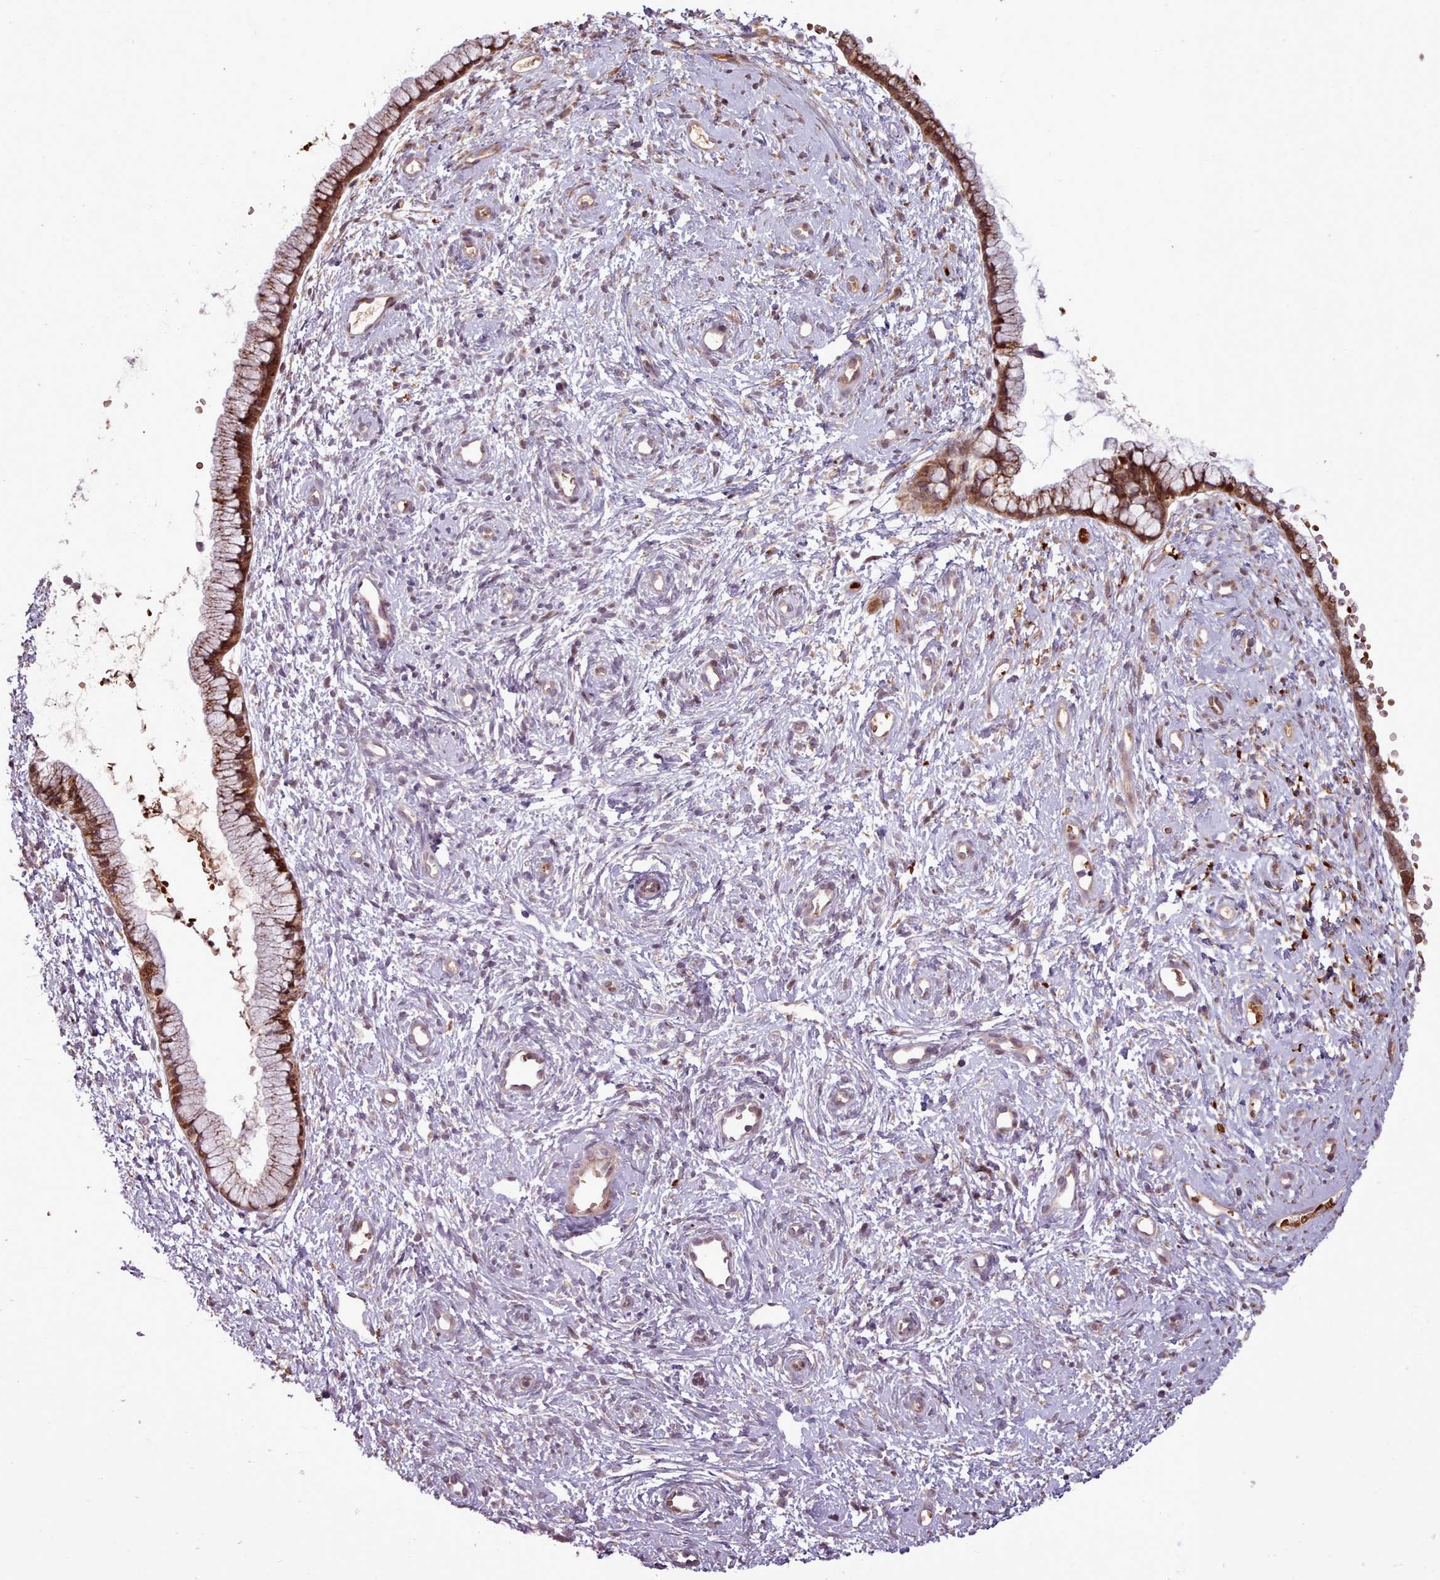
{"staining": {"intensity": "strong", "quantity": "25%-75%", "location": "cytoplasmic/membranous"}, "tissue": "cervix", "cell_type": "Glandular cells", "image_type": "normal", "snomed": [{"axis": "morphology", "description": "Normal tissue, NOS"}, {"axis": "topography", "description": "Cervix"}], "caption": "Immunohistochemistry photomicrograph of unremarkable human cervix stained for a protein (brown), which displays high levels of strong cytoplasmic/membranous expression in about 25%-75% of glandular cells.", "gene": "CABP1", "patient": {"sex": "female", "age": 57}}